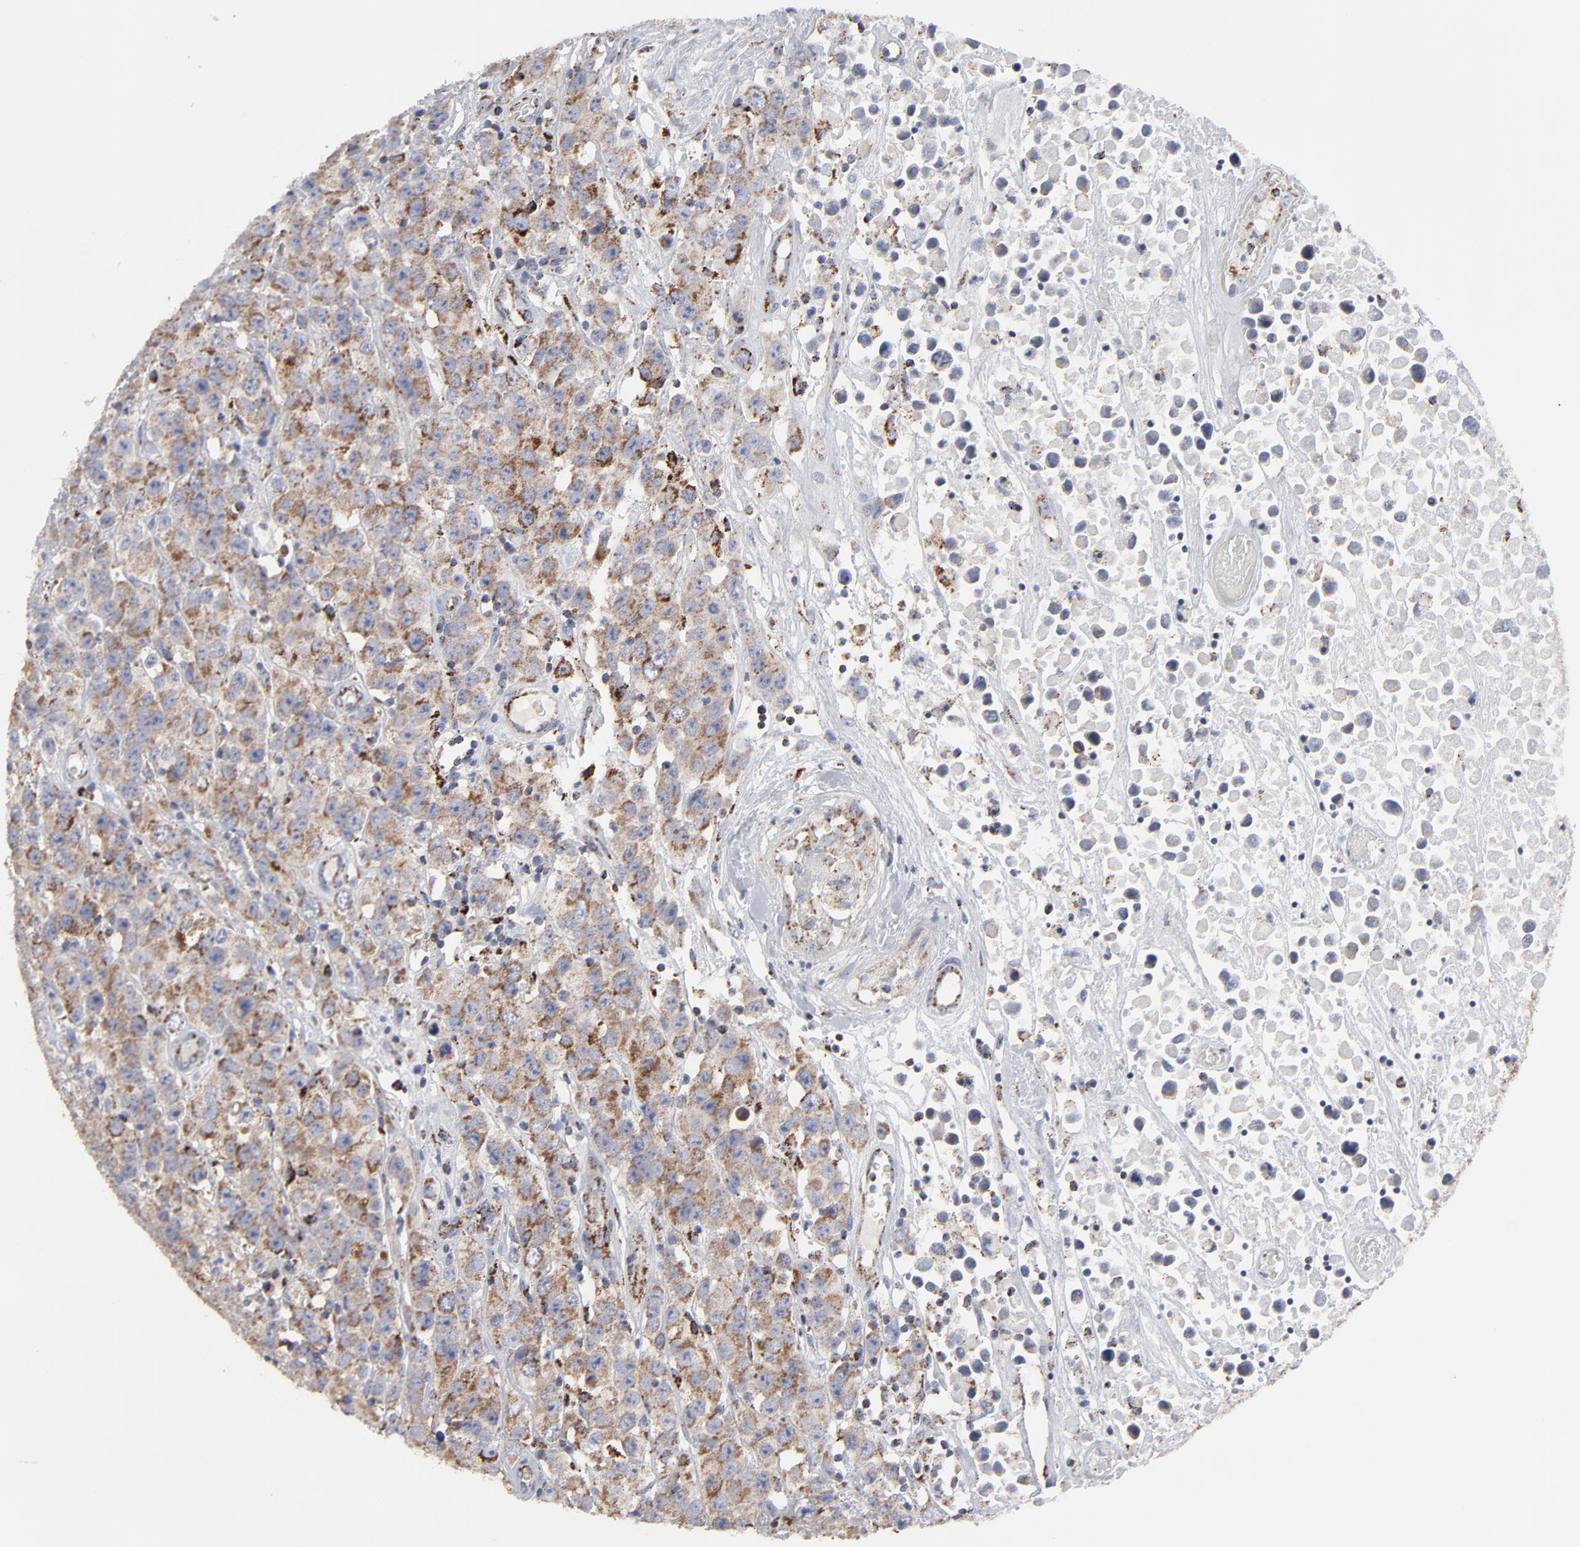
{"staining": {"intensity": "weak", "quantity": ">75%", "location": "cytoplasmic/membranous"}, "tissue": "testis cancer", "cell_type": "Tumor cells", "image_type": "cancer", "snomed": [{"axis": "morphology", "description": "Seminoma, NOS"}, {"axis": "topography", "description": "Testis"}], "caption": "IHC (DAB) staining of human testis cancer shows weak cytoplasmic/membranous protein positivity in about >75% of tumor cells. (Brightfield microscopy of DAB IHC at high magnification).", "gene": "TXNRD2", "patient": {"sex": "male", "age": 52}}